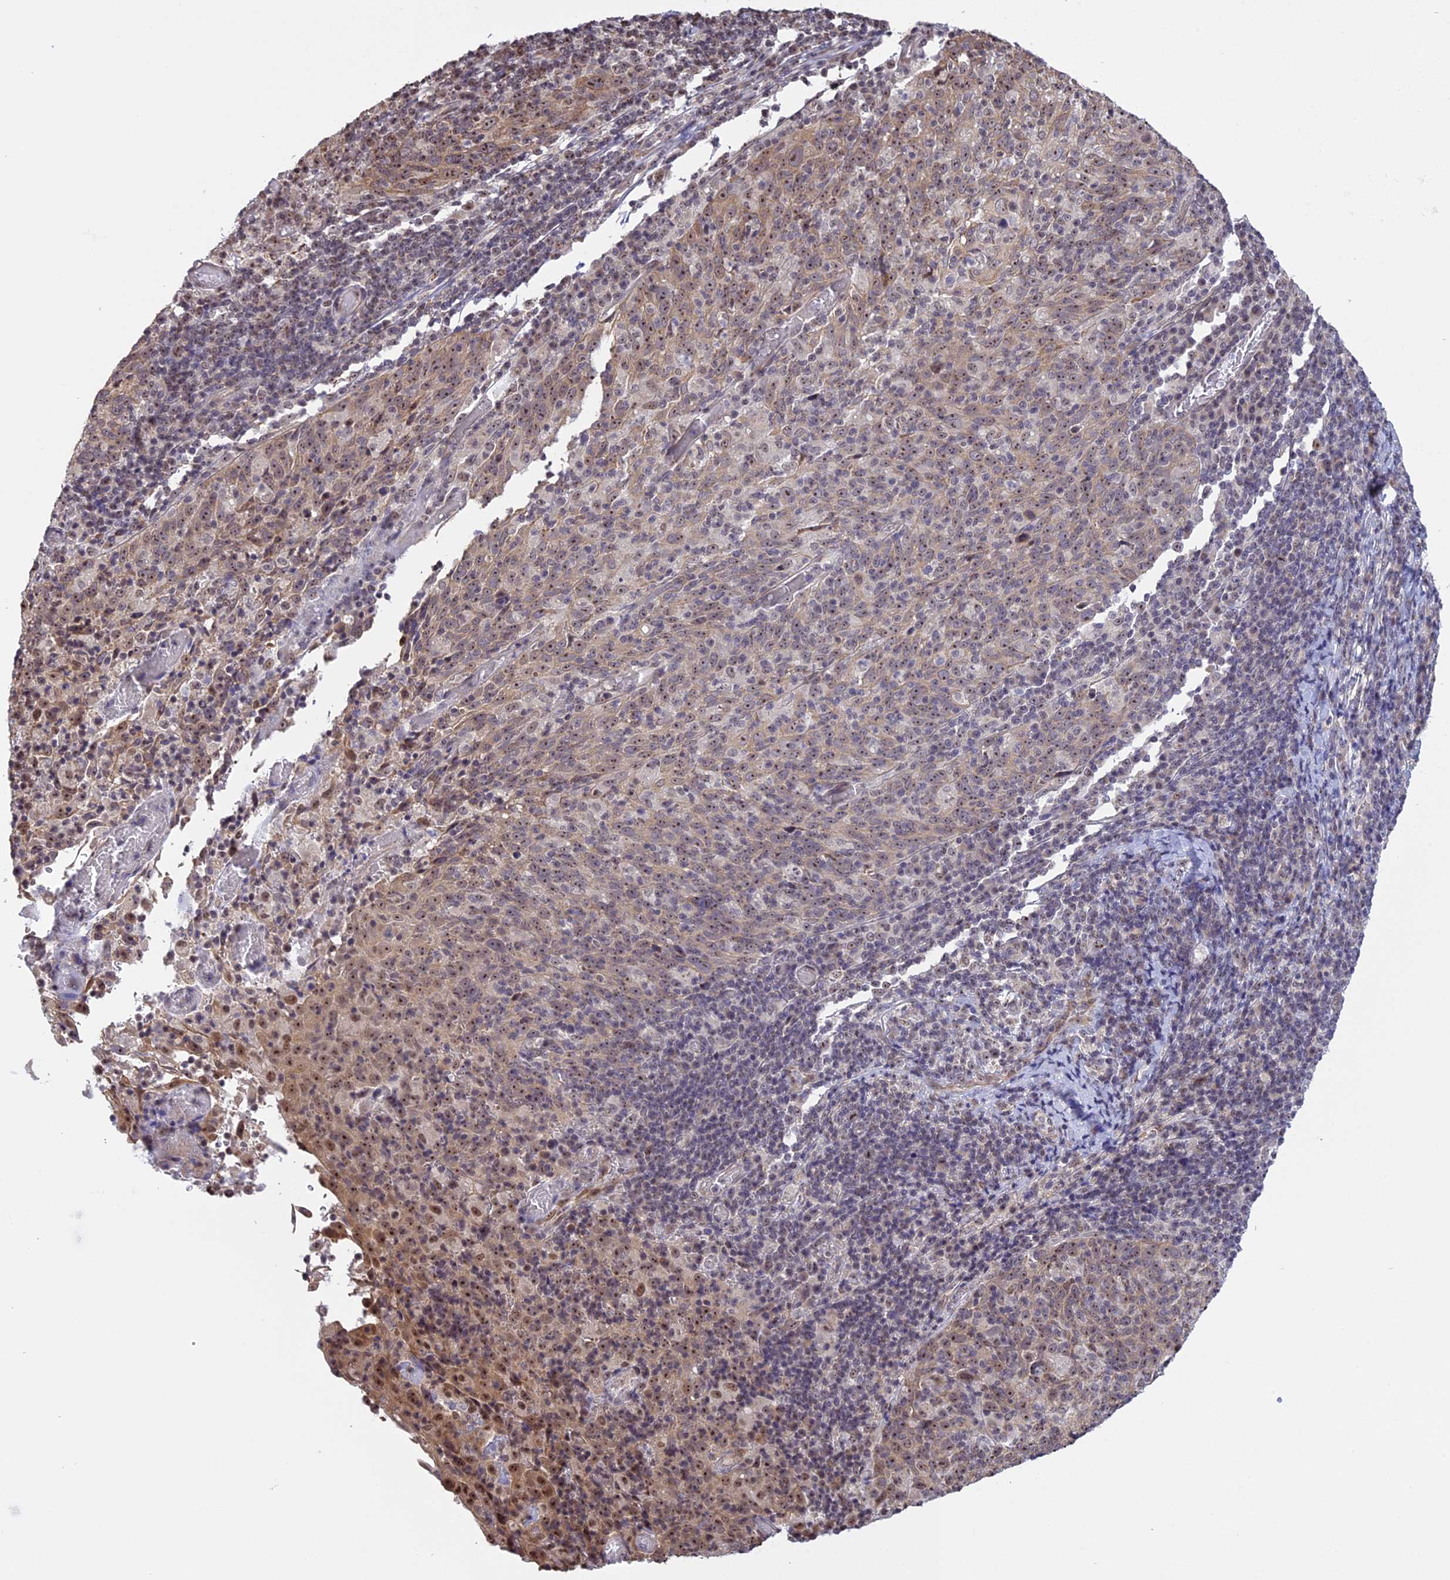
{"staining": {"intensity": "moderate", "quantity": "<25%", "location": "nuclear"}, "tissue": "cervical cancer", "cell_type": "Tumor cells", "image_type": "cancer", "snomed": [{"axis": "morphology", "description": "Squamous cell carcinoma, NOS"}, {"axis": "topography", "description": "Cervix"}], "caption": "Cervical cancer (squamous cell carcinoma) tissue displays moderate nuclear expression in about <25% of tumor cells", "gene": "MGA", "patient": {"sex": "female", "age": 52}}